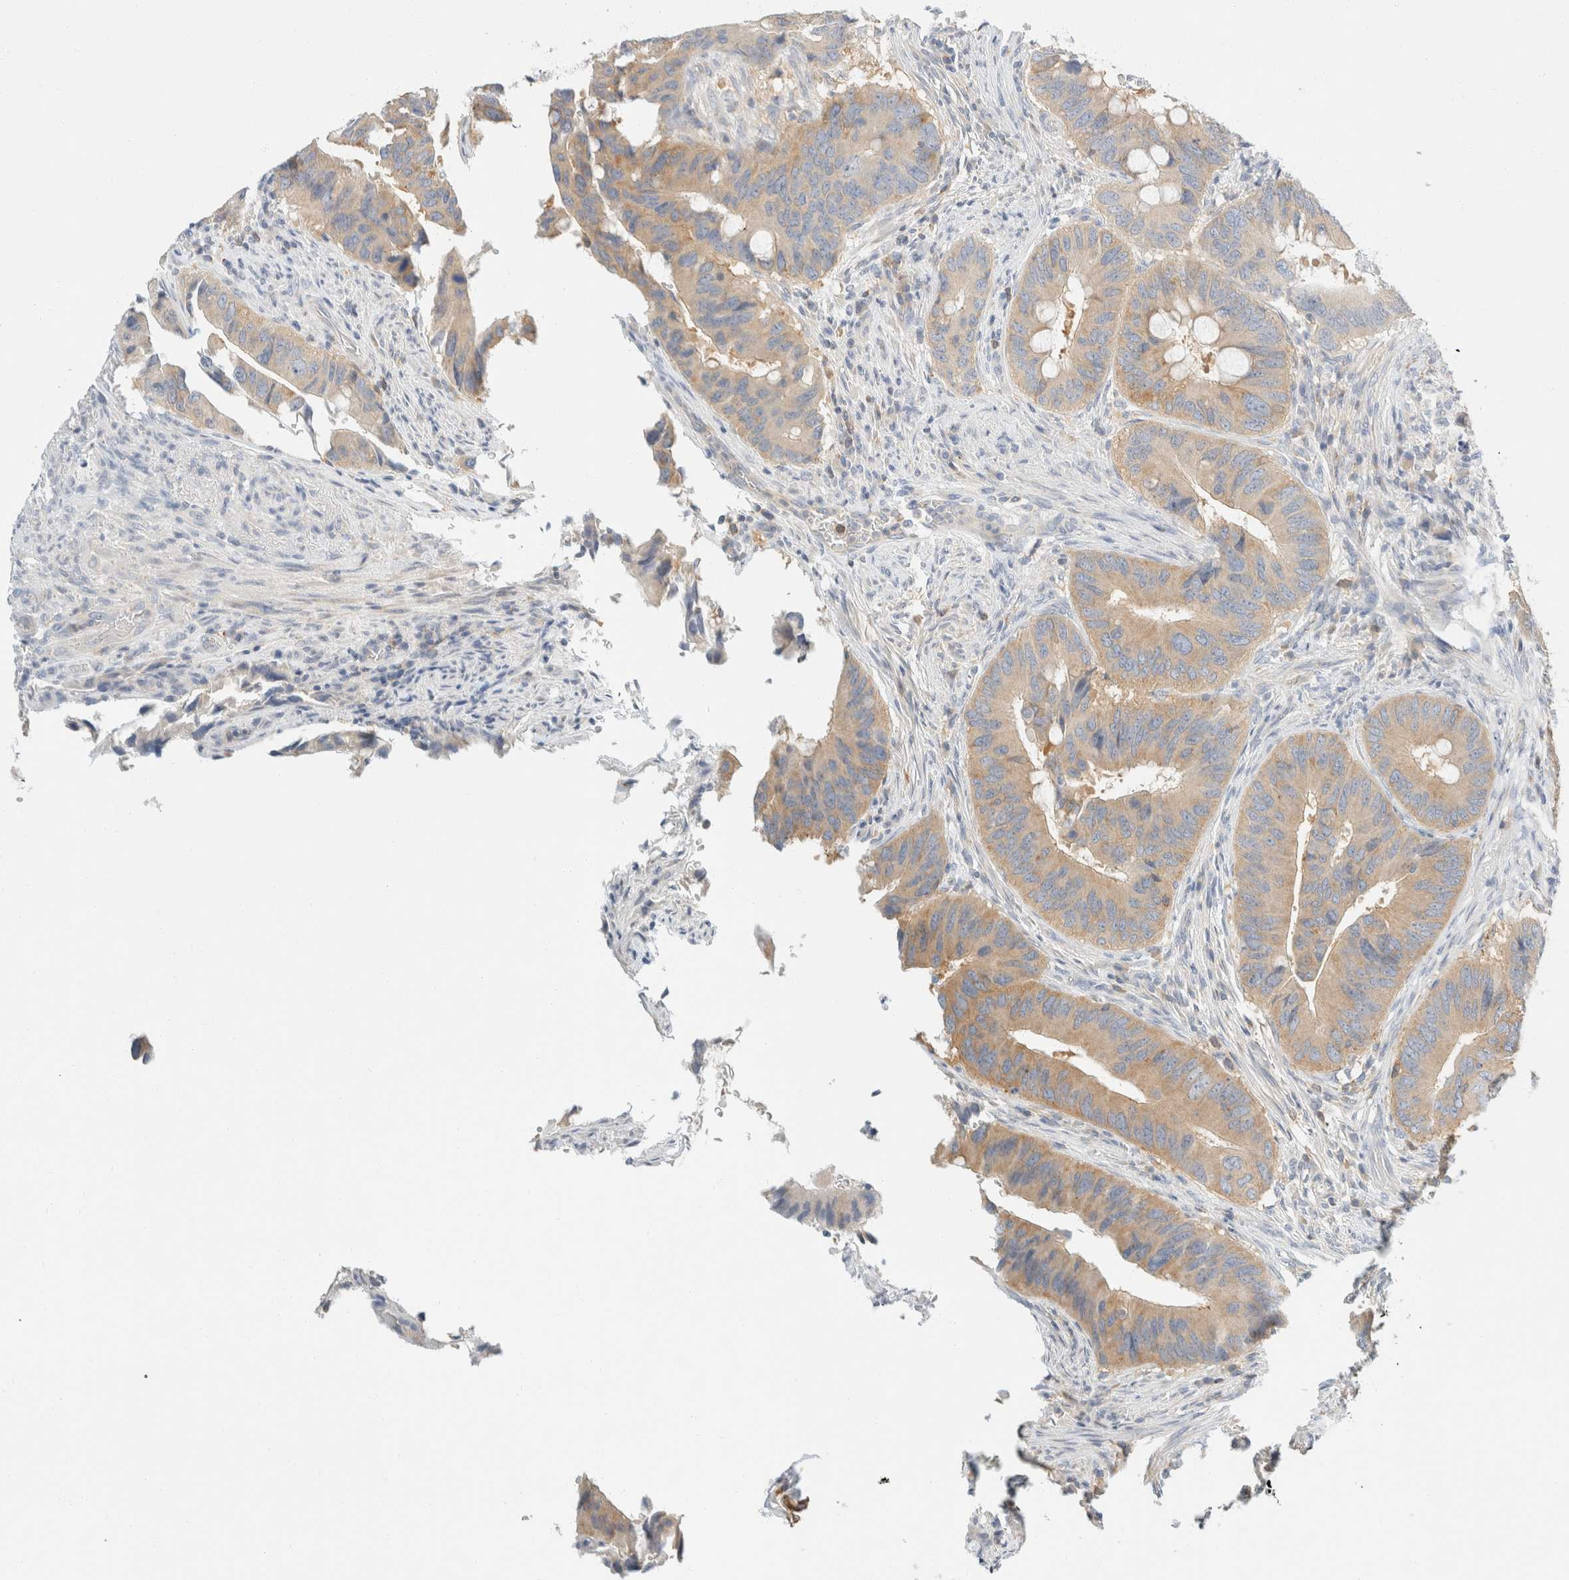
{"staining": {"intensity": "weak", "quantity": ">75%", "location": "cytoplasmic/membranous"}, "tissue": "colorectal cancer", "cell_type": "Tumor cells", "image_type": "cancer", "snomed": [{"axis": "morphology", "description": "Adenocarcinoma, NOS"}, {"axis": "topography", "description": "Colon"}], "caption": "A brown stain labels weak cytoplasmic/membranous positivity of a protein in human colorectal adenocarcinoma tumor cells.", "gene": "SH3GLB2", "patient": {"sex": "male", "age": 71}}